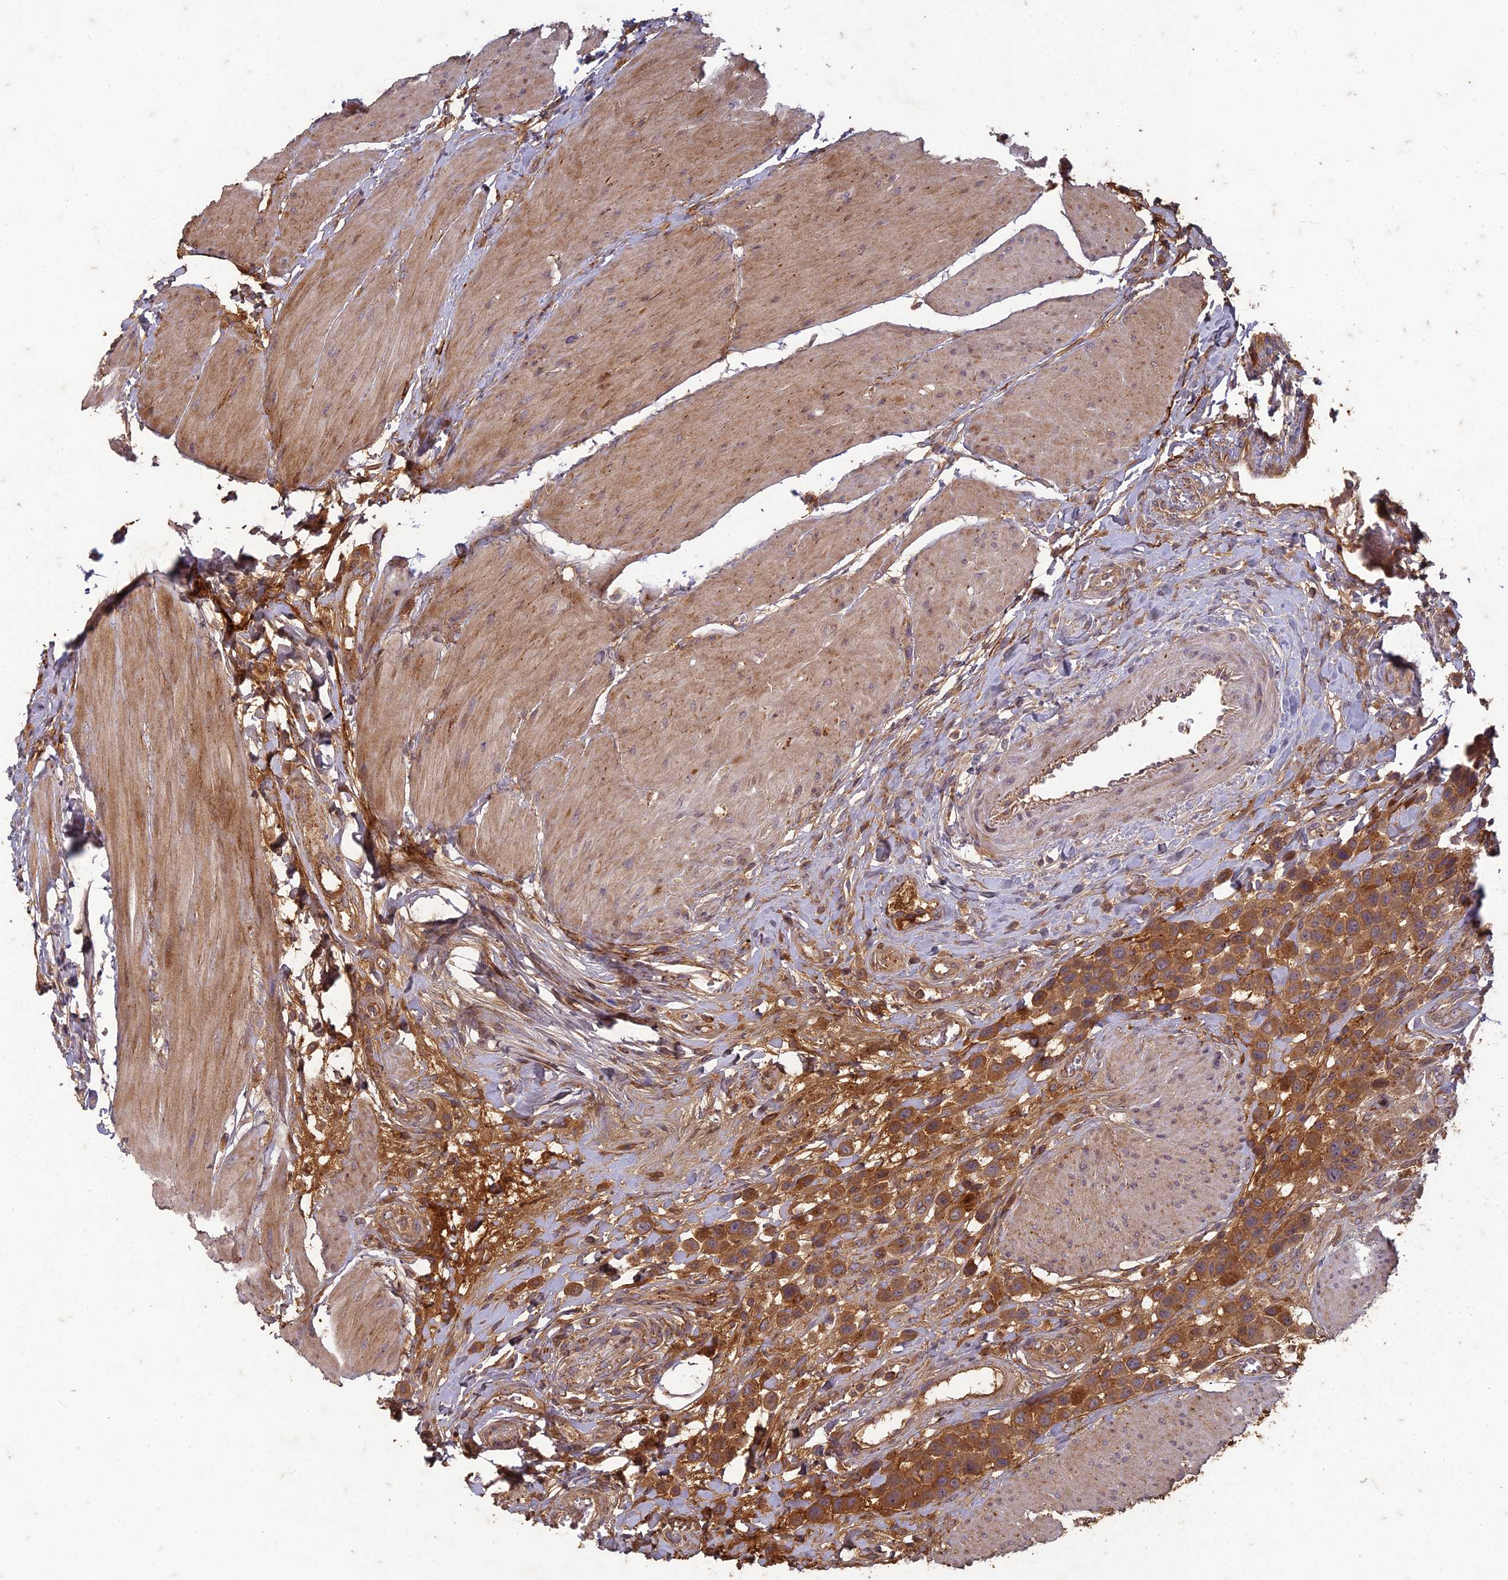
{"staining": {"intensity": "strong", "quantity": ">75%", "location": "cytoplasmic/membranous"}, "tissue": "urothelial cancer", "cell_type": "Tumor cells", "image_type": "cancer", "snomed": [{"axis": "morphology", "description": "Urothelial carcinoma, High grade"}, {"axis": "topography", "description": "Urinary bladder"}], "caption": "Urothelial cancer stained with a protein marker reveals strong staining in tumor cells.", "gene": "TCF25", "patient": {"sex": "male", "age": 50}}